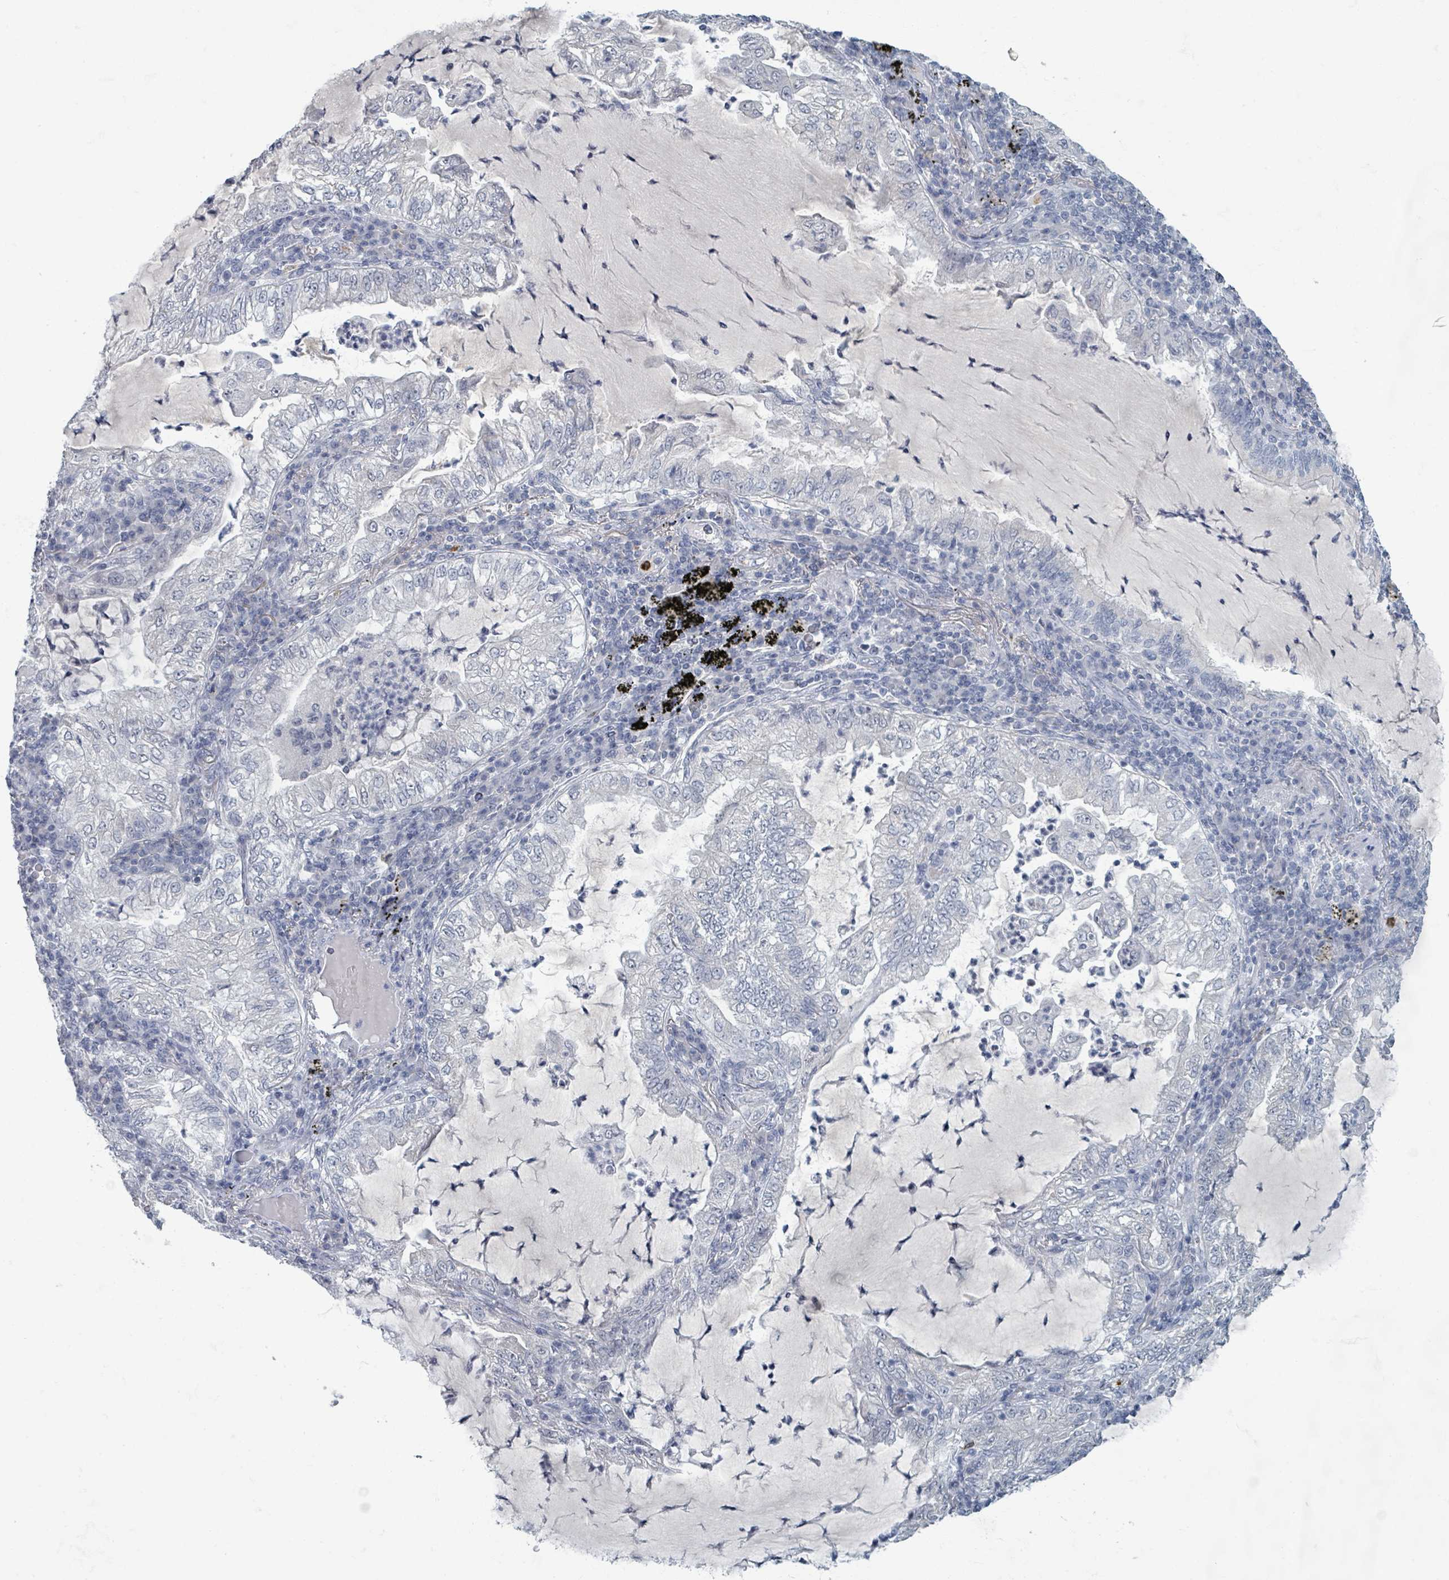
{"staining": {"intensity": "negative", "quantity": "none", "location": "none"}, "tissue": "lung cancer", "cell_type": "Tumor cells", "image_type": "cancer", "snomed": [{"axis": "morphology", "description": "Adenocarcinoma, NOS"}, {"axis": "topography", "description": "Lung"}], "caption": "High power microscopy histopathology image of an immunohistochemistry (IHC) photomicrograph of lung cancer, revealing no significant staining in tumor cells.", "gene": "WNT11", "patient": {"sex": "female", "age": 73}}